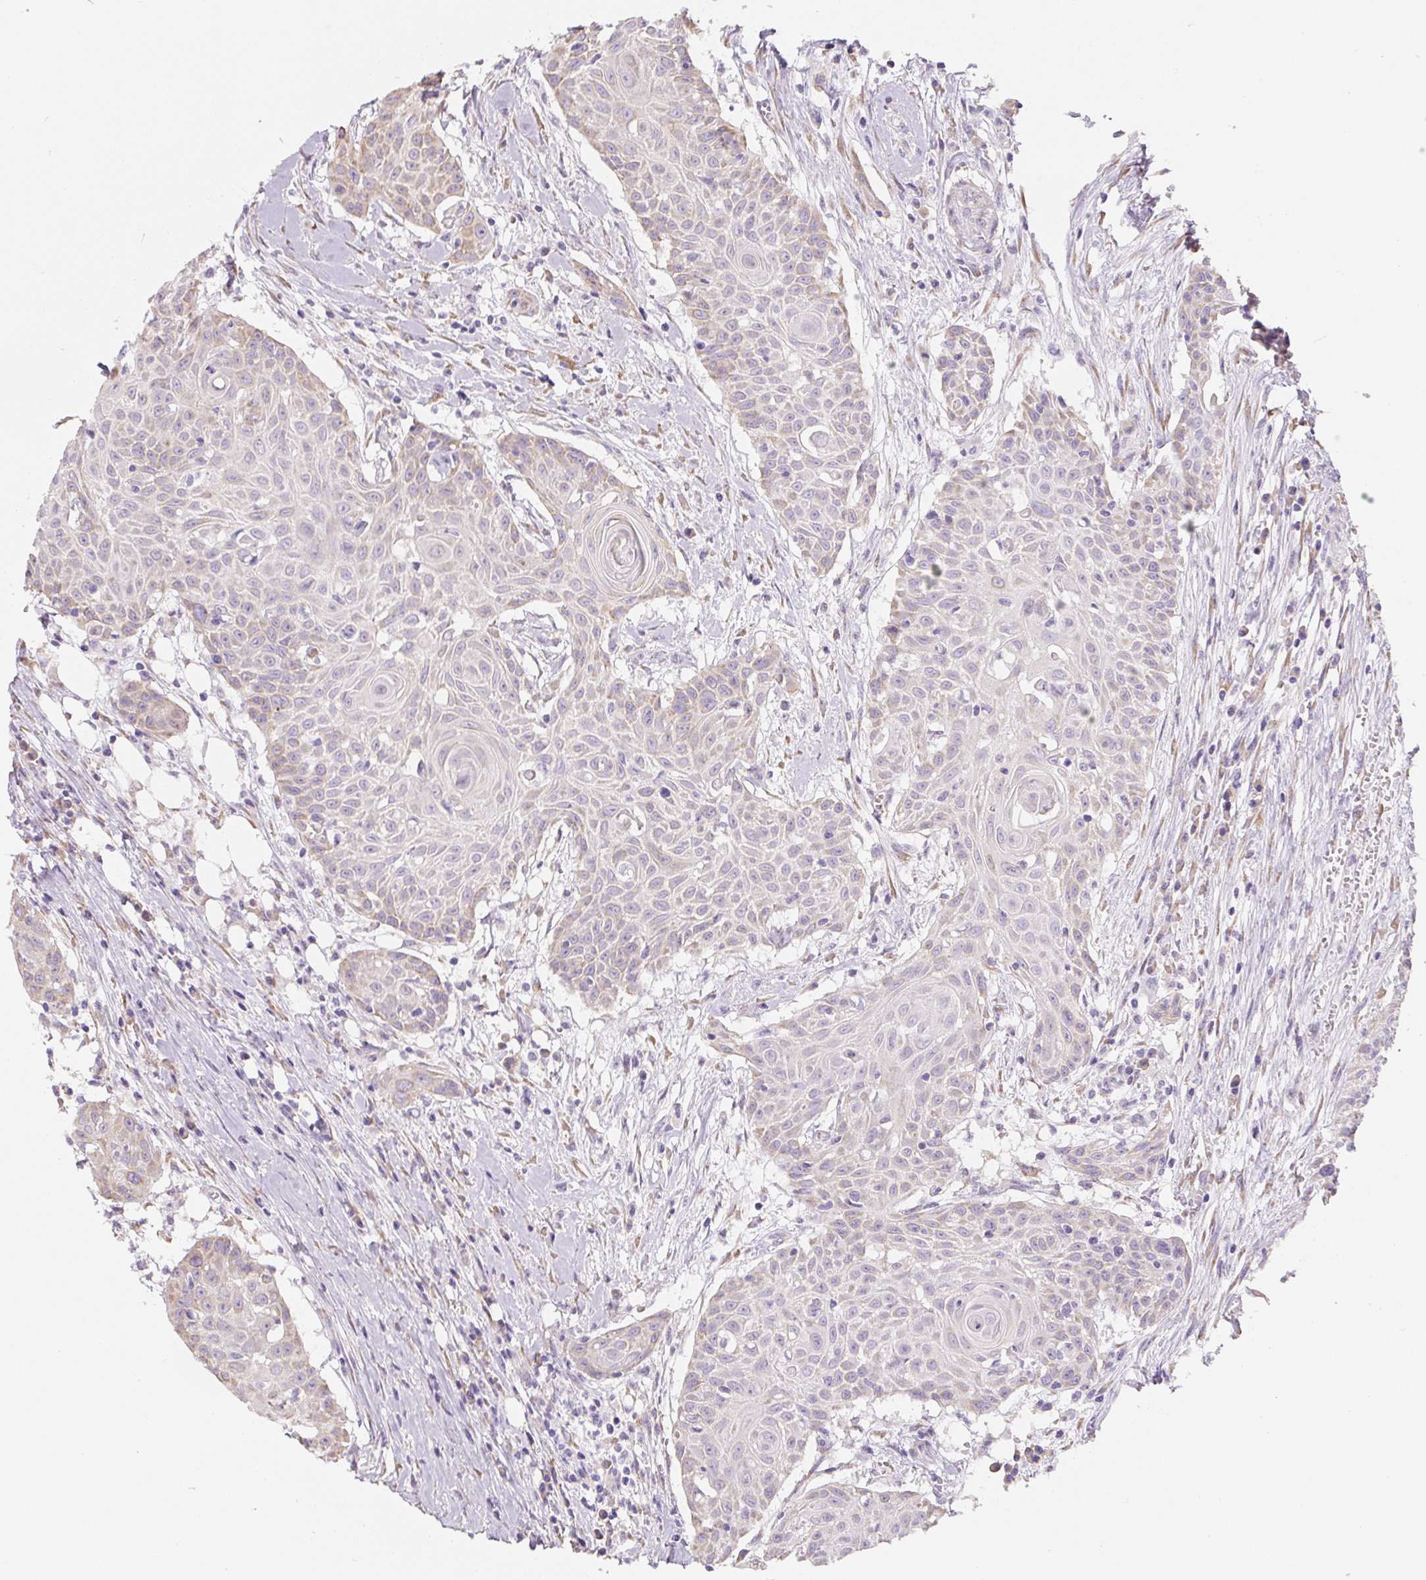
{"staining": {"intensity": "moderate", "quantity": "25%-75%", "location": "cytoplasmic/membranous"}, "tissue": "head and neck cancer", "cell_type": "Tumor cells", "image_type": "cancer", "snomed": [{"axis": "morphology", "description": "Squamous cell carcinoma, NOS"}, {"axis": "topography", "description": "Lymph node"}, {"axis": "topography", "description": "Salivary gland"}, {"axis": "topography", "description": "Head-Neck"}], "caption": "The image exhibits a brown stain indicating the presence of a protein in the cytoplasmic/membranous of tumor cells in head and neck cancer (squamous cell carcinoma). (DAB (3,3'-diaminobenzidine) = brown stain, brightfield microscopy at high magnification).", "gene": "PWWP3B", "patient": {"sex": "female", "age": 74}}